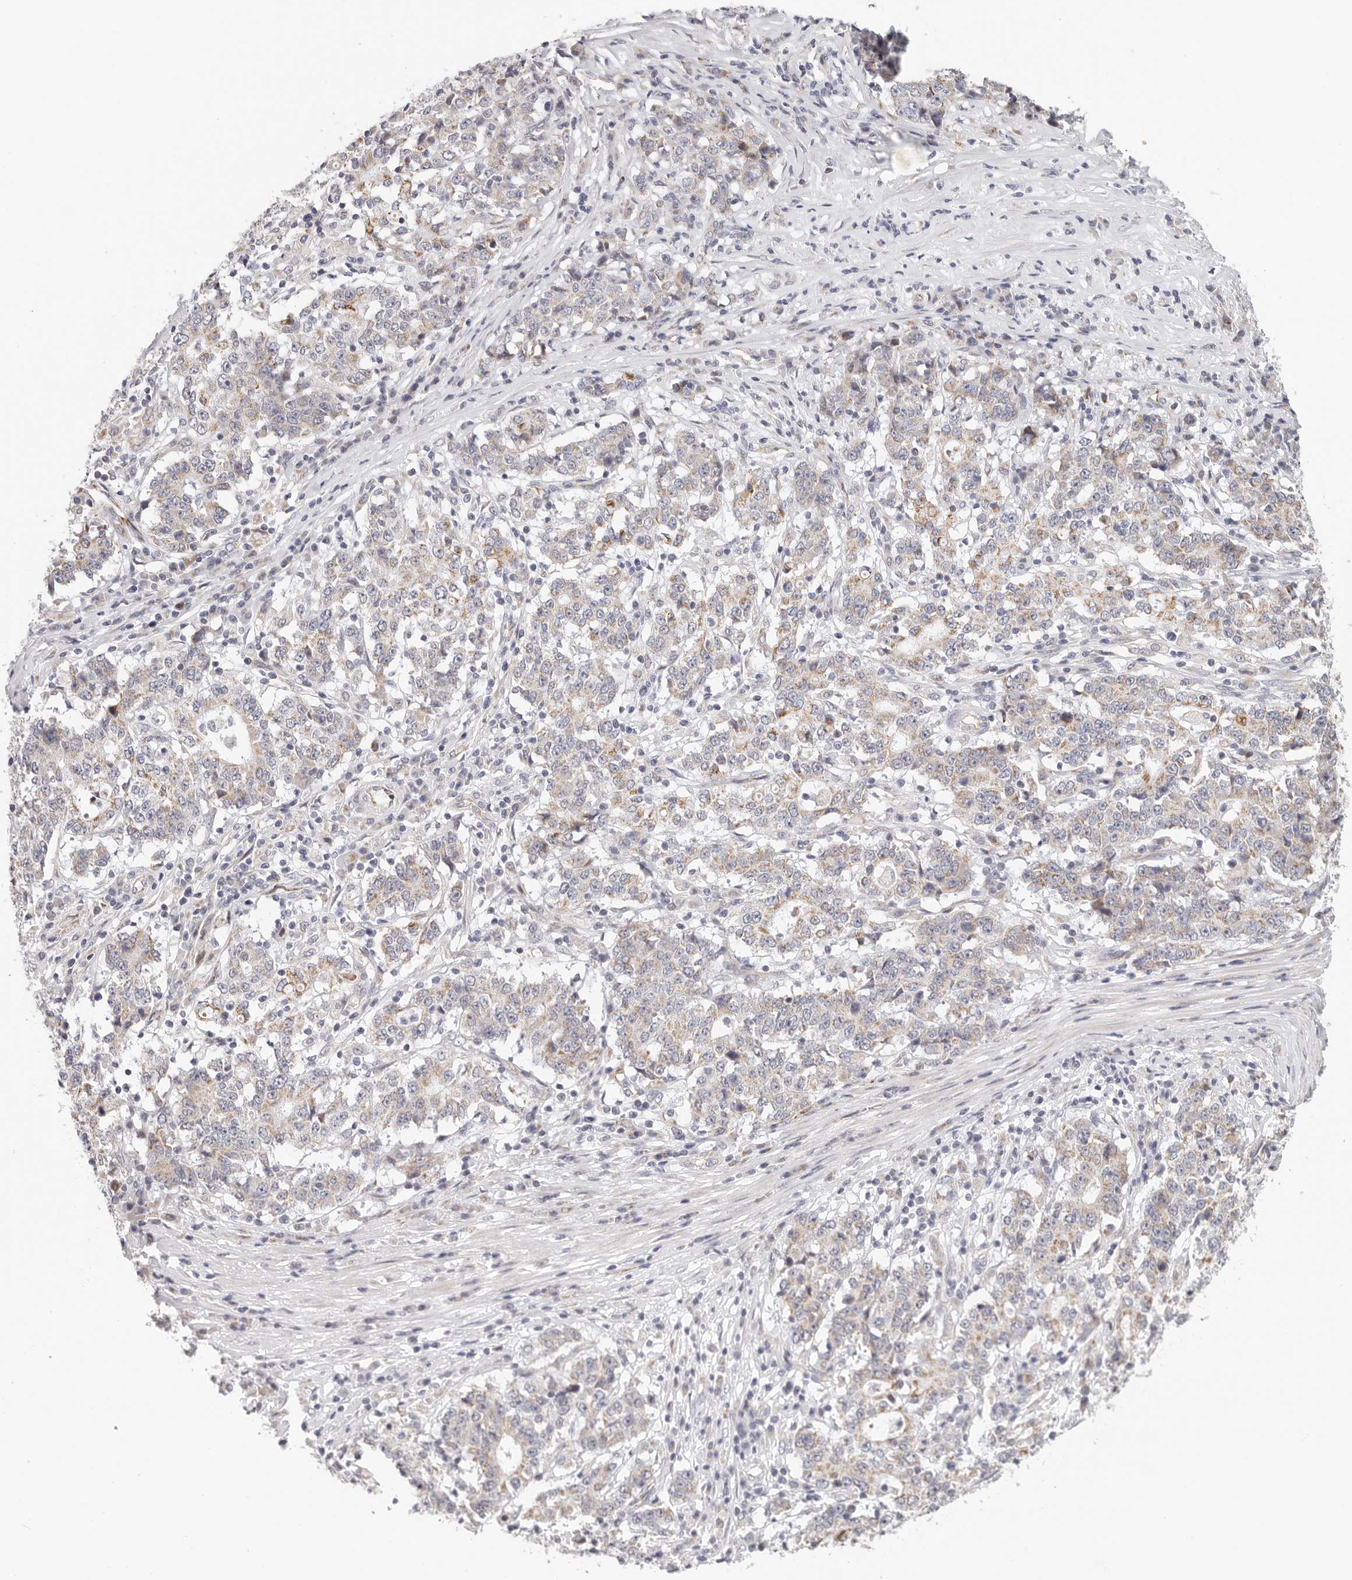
{"staining": {"intensity": "weak", "quantity": ">75%", "location": "cytoplasmic/membranous"}, "tissue": "stomach cancer", "cell_type": "Tumor cells", "image_type": "cancer", "snomed": [{"axis": "morphology", "description": "Adenocarcinoma, NOS"}, {"axis": "topography", "description": "Stomach"}], "caption": "The photomicrograph demonstrates staining of stomach cancer, revealing weak cytoplasmic/membranous protein positivity (brown color) within tumor cells.", "gene": "AFDN", "patient": {"sex": "male", "age": 59}}